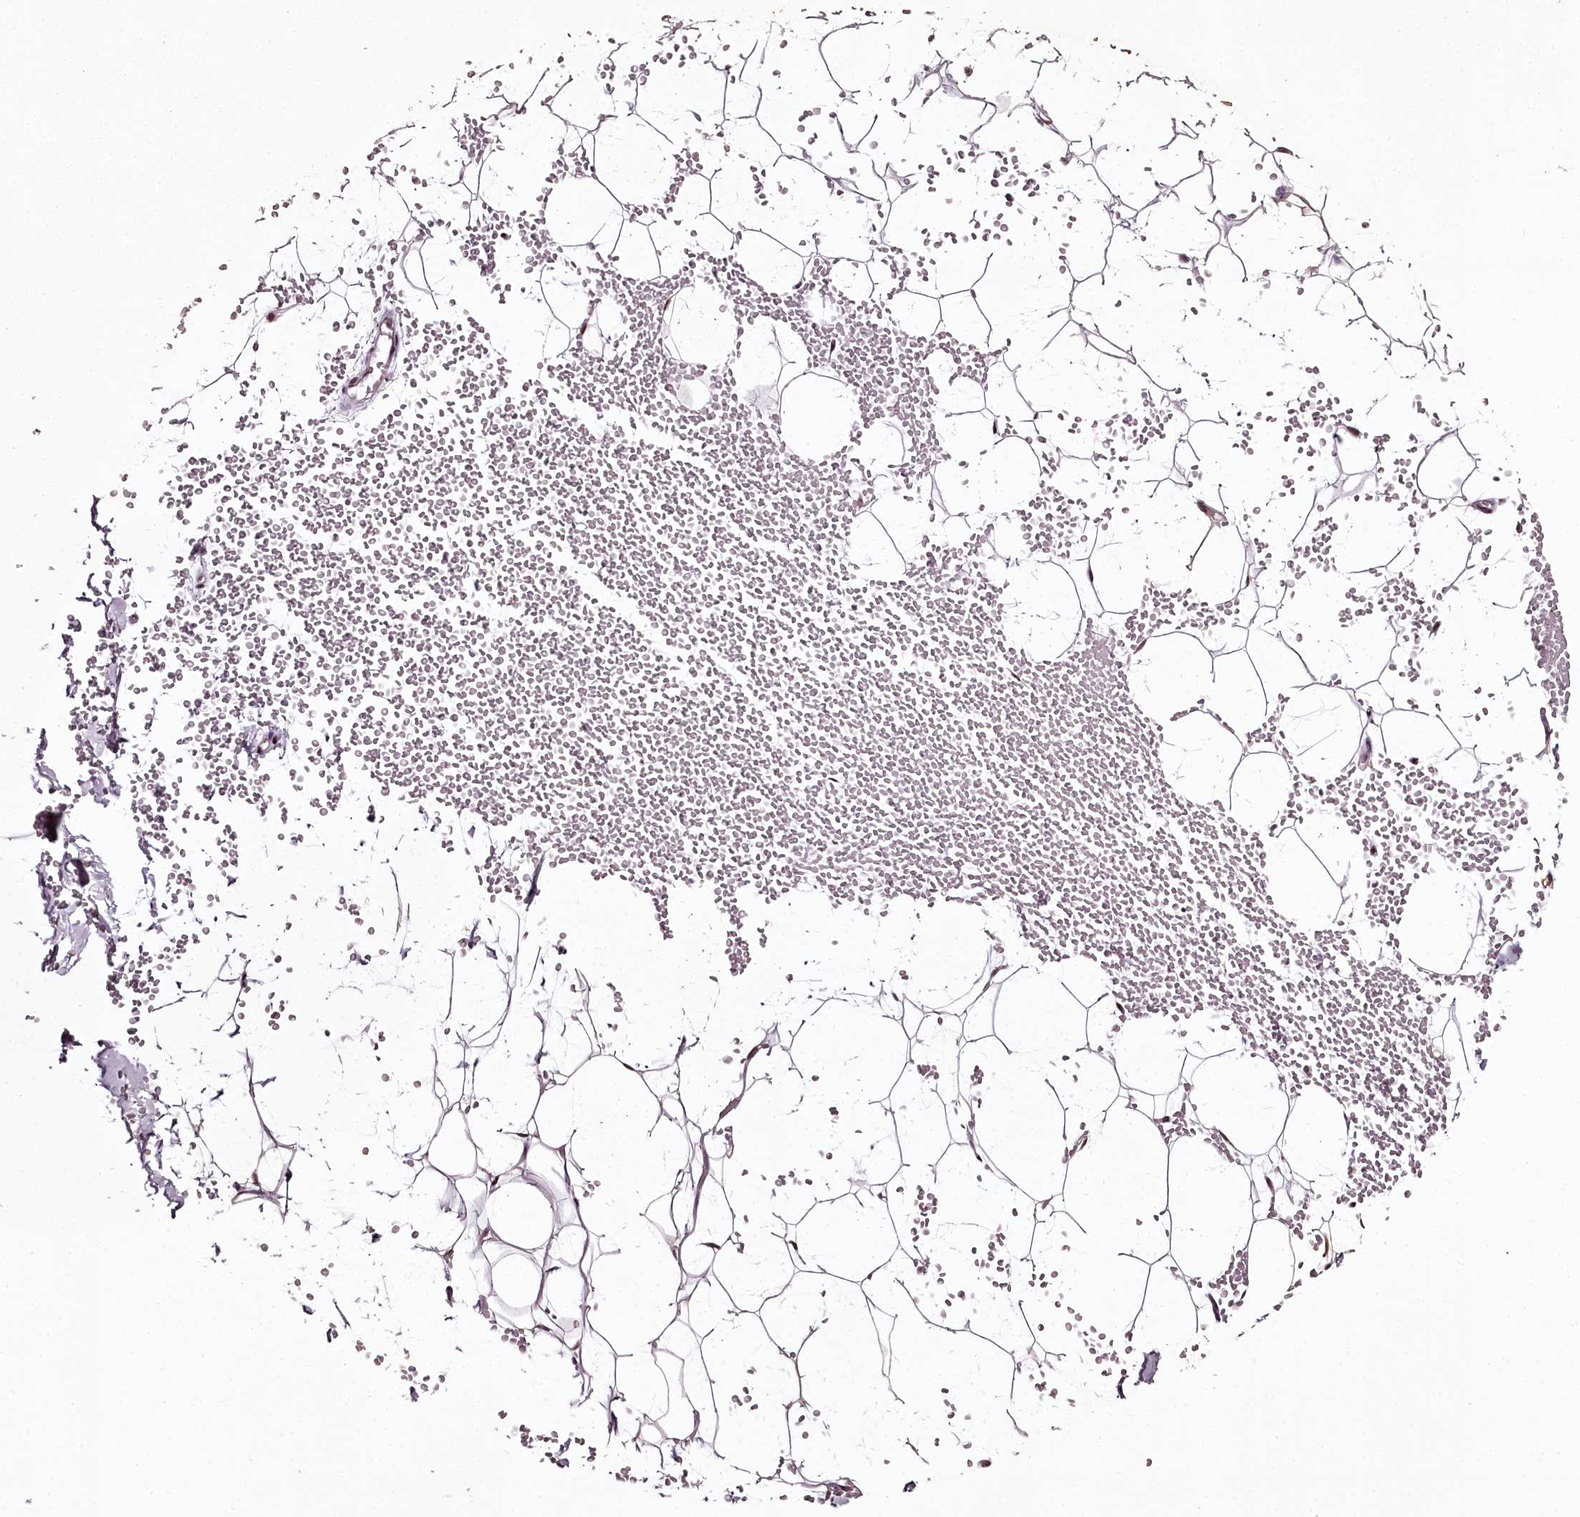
{"staining": {"intensity": "moderate", "quantity": ">75%", "location": "nuclear"}, "tissue": "adipose tissue", "cell_type": "Adipocytes", "image_type": "normal", "snomed": [{"axis": "morphology", "description": "Normal tissue, NOS"}, {"axis": "topography", "description": "Breast"}], "caption": "Adipocytes reveal medium levels of moderate nuclear expression in about >75% of cells in normal human adipose tissue. The staining was performed using DAB, with brown indicating positive protein expression. Nuclei are stained blue with hematoxylin.", "gene": "PSPC1", "patient": {"sex": "female", "age": 23}}